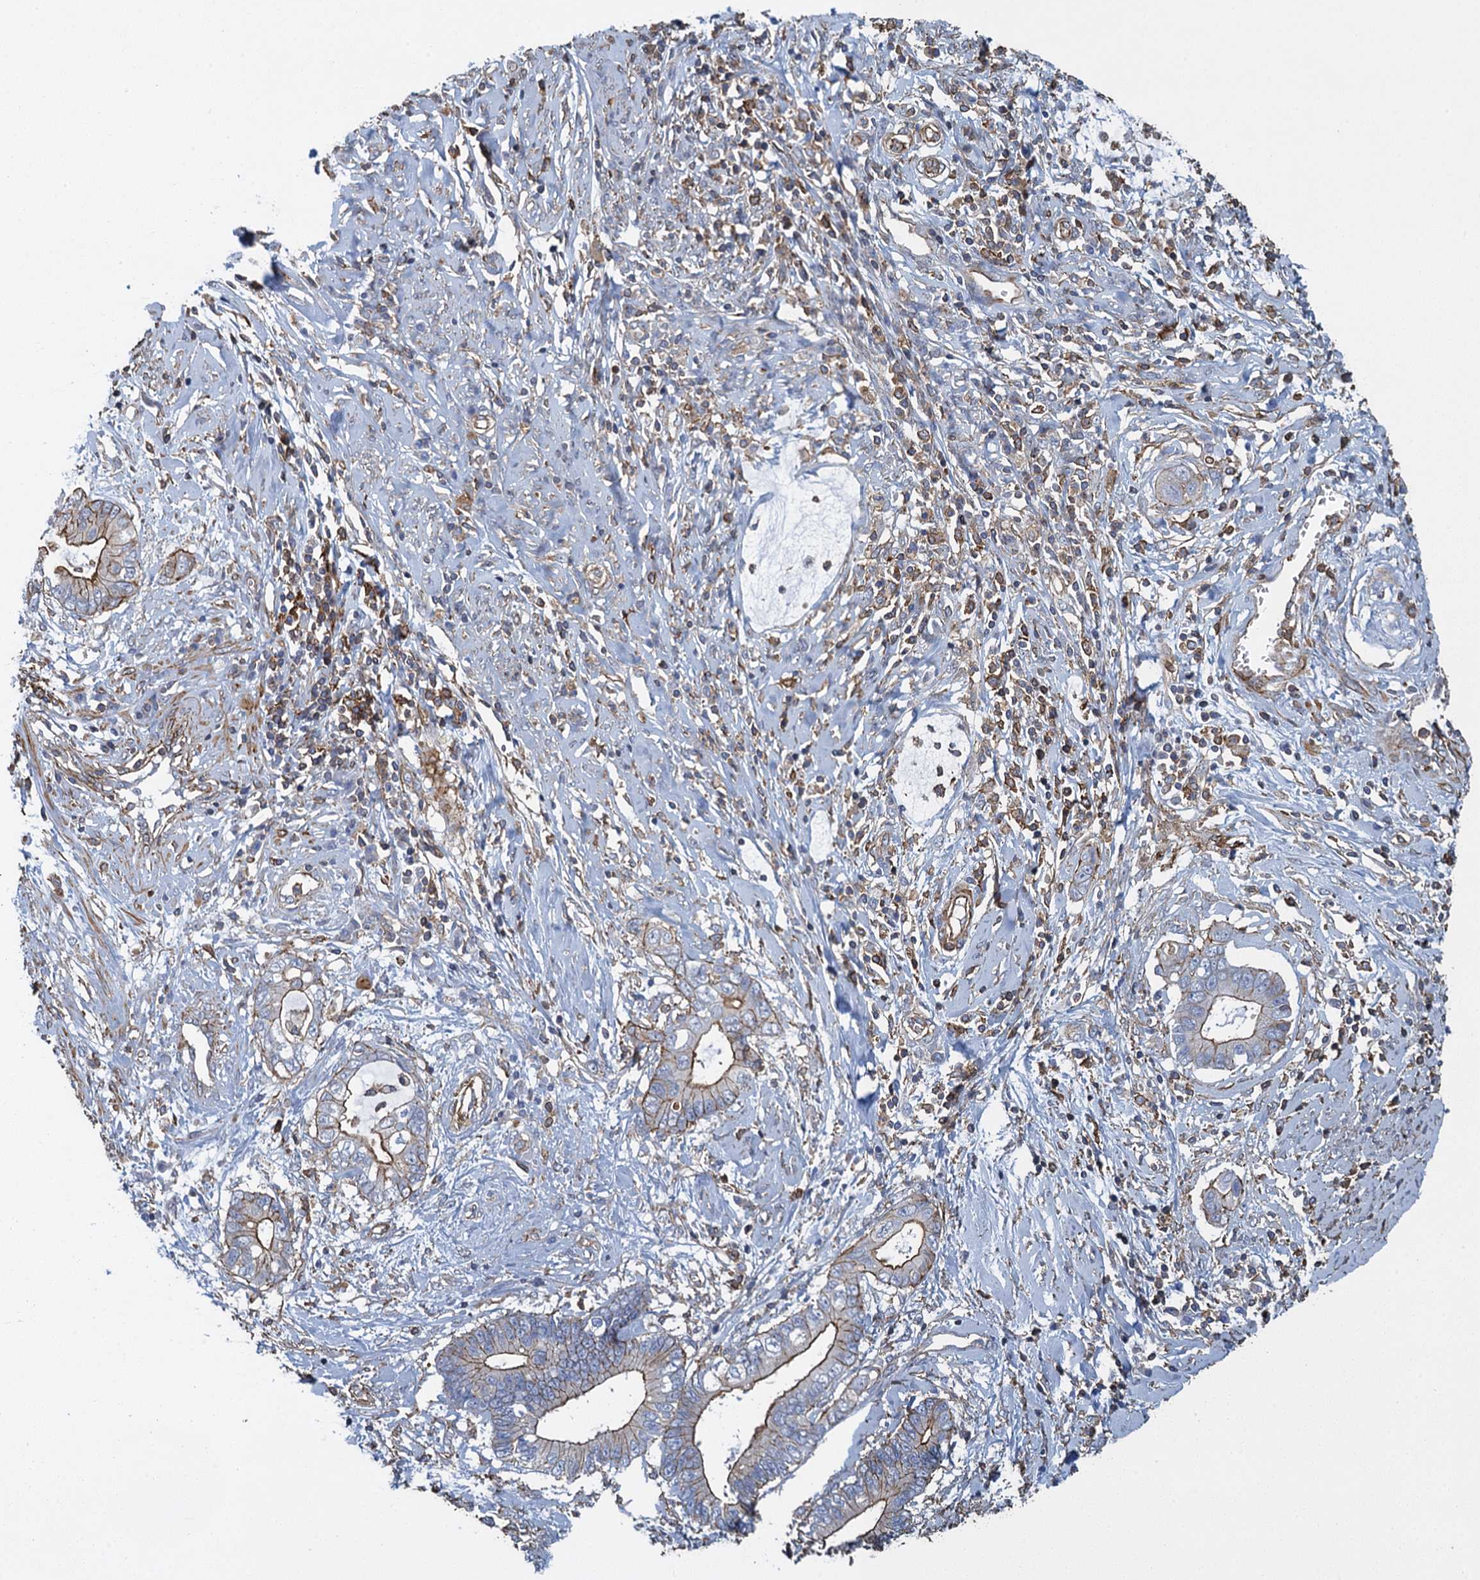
{"staining": {"intensity": "moderate", "quantity": "25%-75%", "location": "cytoplasmic/membranous"}, "tissue": "cervical cancer", "cell_type": "Tumor cells", "image_type": "cancer", "snomed": [{"axis": "morphology", "description": "Adenocarcinoma, NOS"}, {"axis": "topography", "description": "Cervix"}], "caption": "Adenocarcinoma (cervical) stained for a protein (brown) exhibits moderate cytoplasmic/membranous positive expression in approximately 25%-75% of tumor cells.", "gene": "PROSER2", "patient": {"sex": "female", "age": 44}}